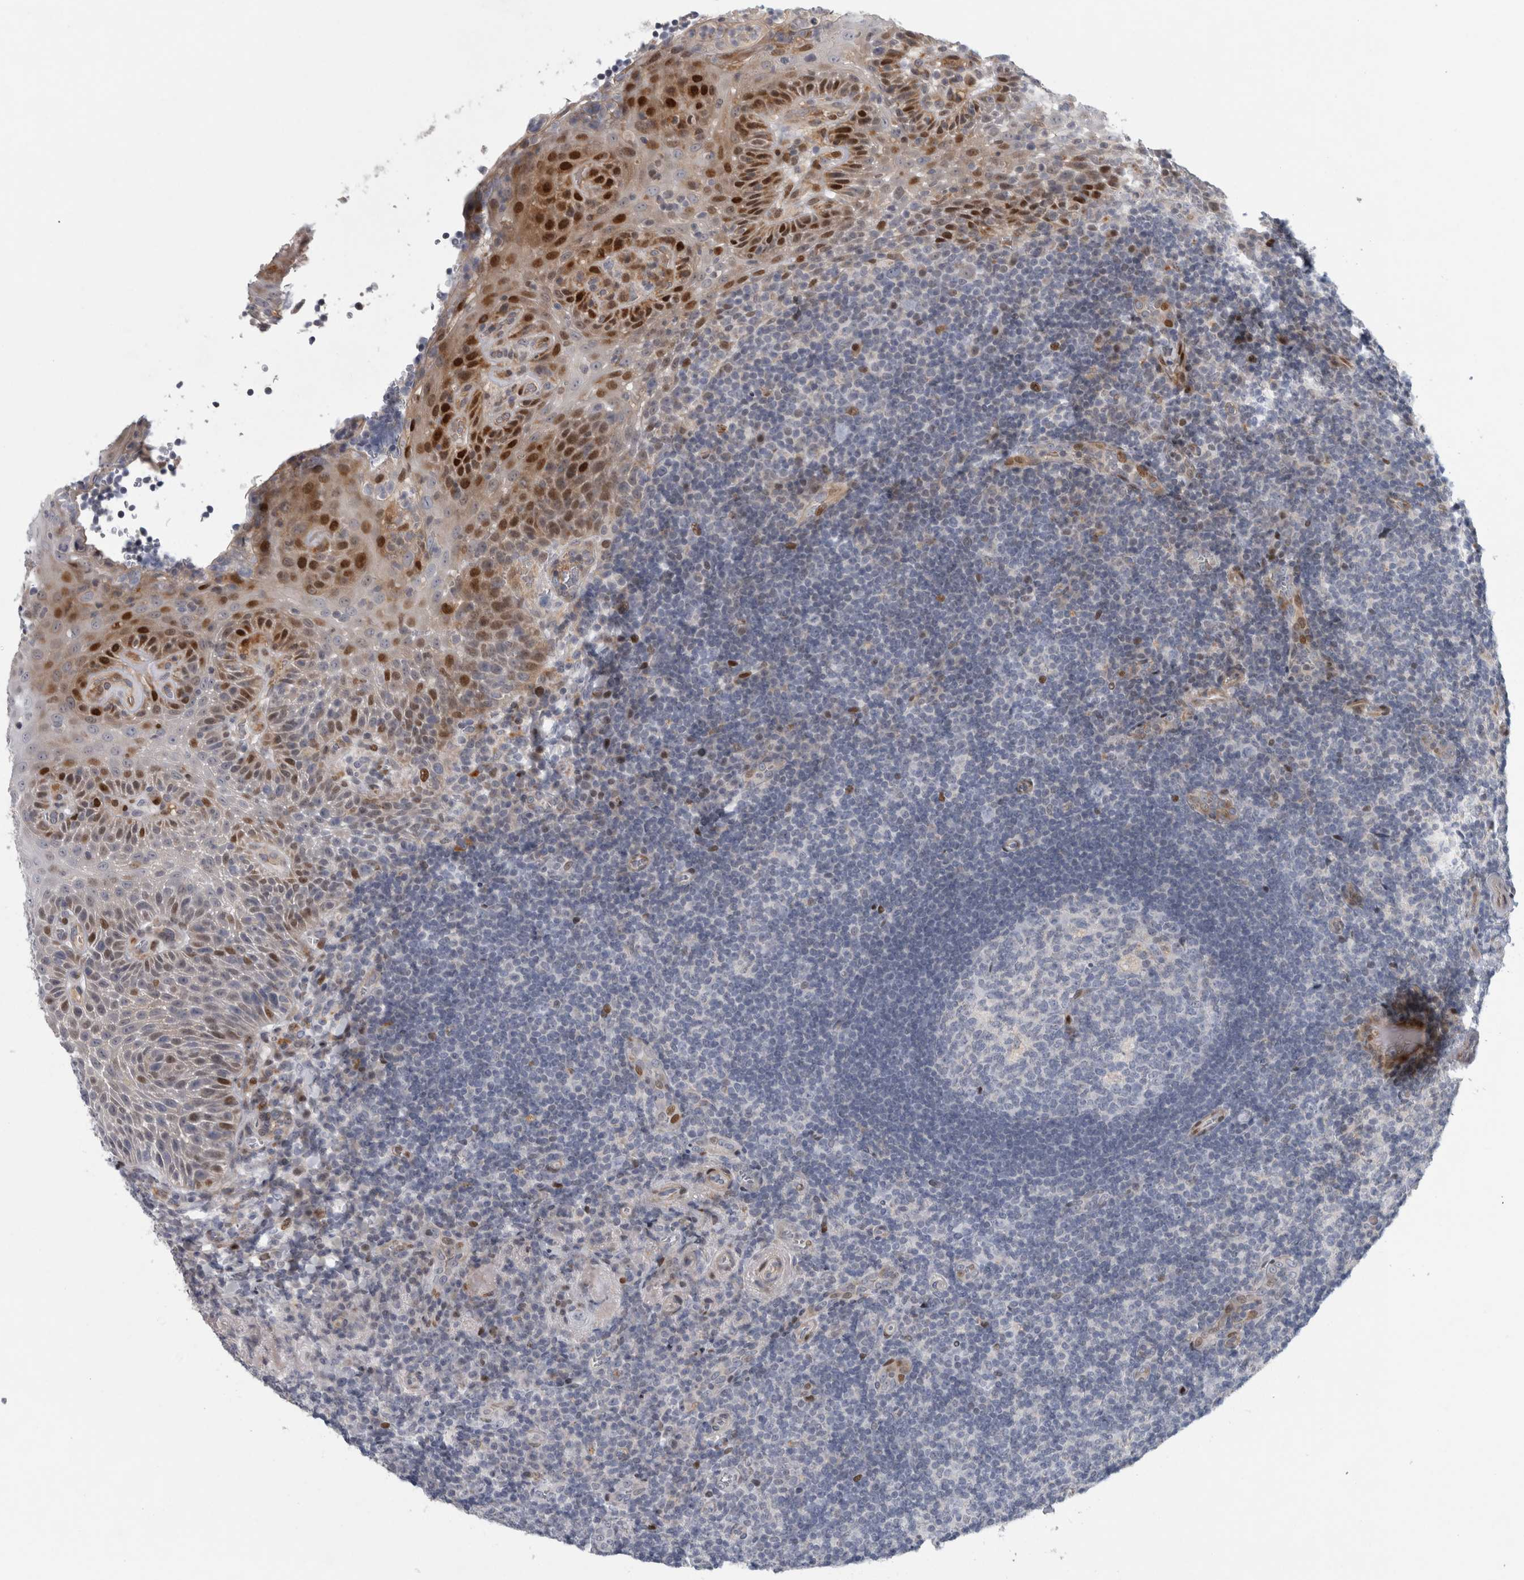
{"staining": {"intensity": "negative", "quantity": "none", "location": "none"}, "tissue": "tonsil", "cell_type": "Germinal center cells", "image_type": "normal", "snomed": [{"axis": "morphology", "description": "Normal tissue, NOS"}, {"axis": "topography", "description": "Tonsil"}], "caption": "Immunohistochemistry of unremarkable human tonsil reveals no staining in germinal center cells. Brightfield microscopy of IHC stained with DAB (brown) and hematoxylin (blue), captured at high magnification.", "gene": "RBM48", "patient": {"sex": "male", "age": 37}}